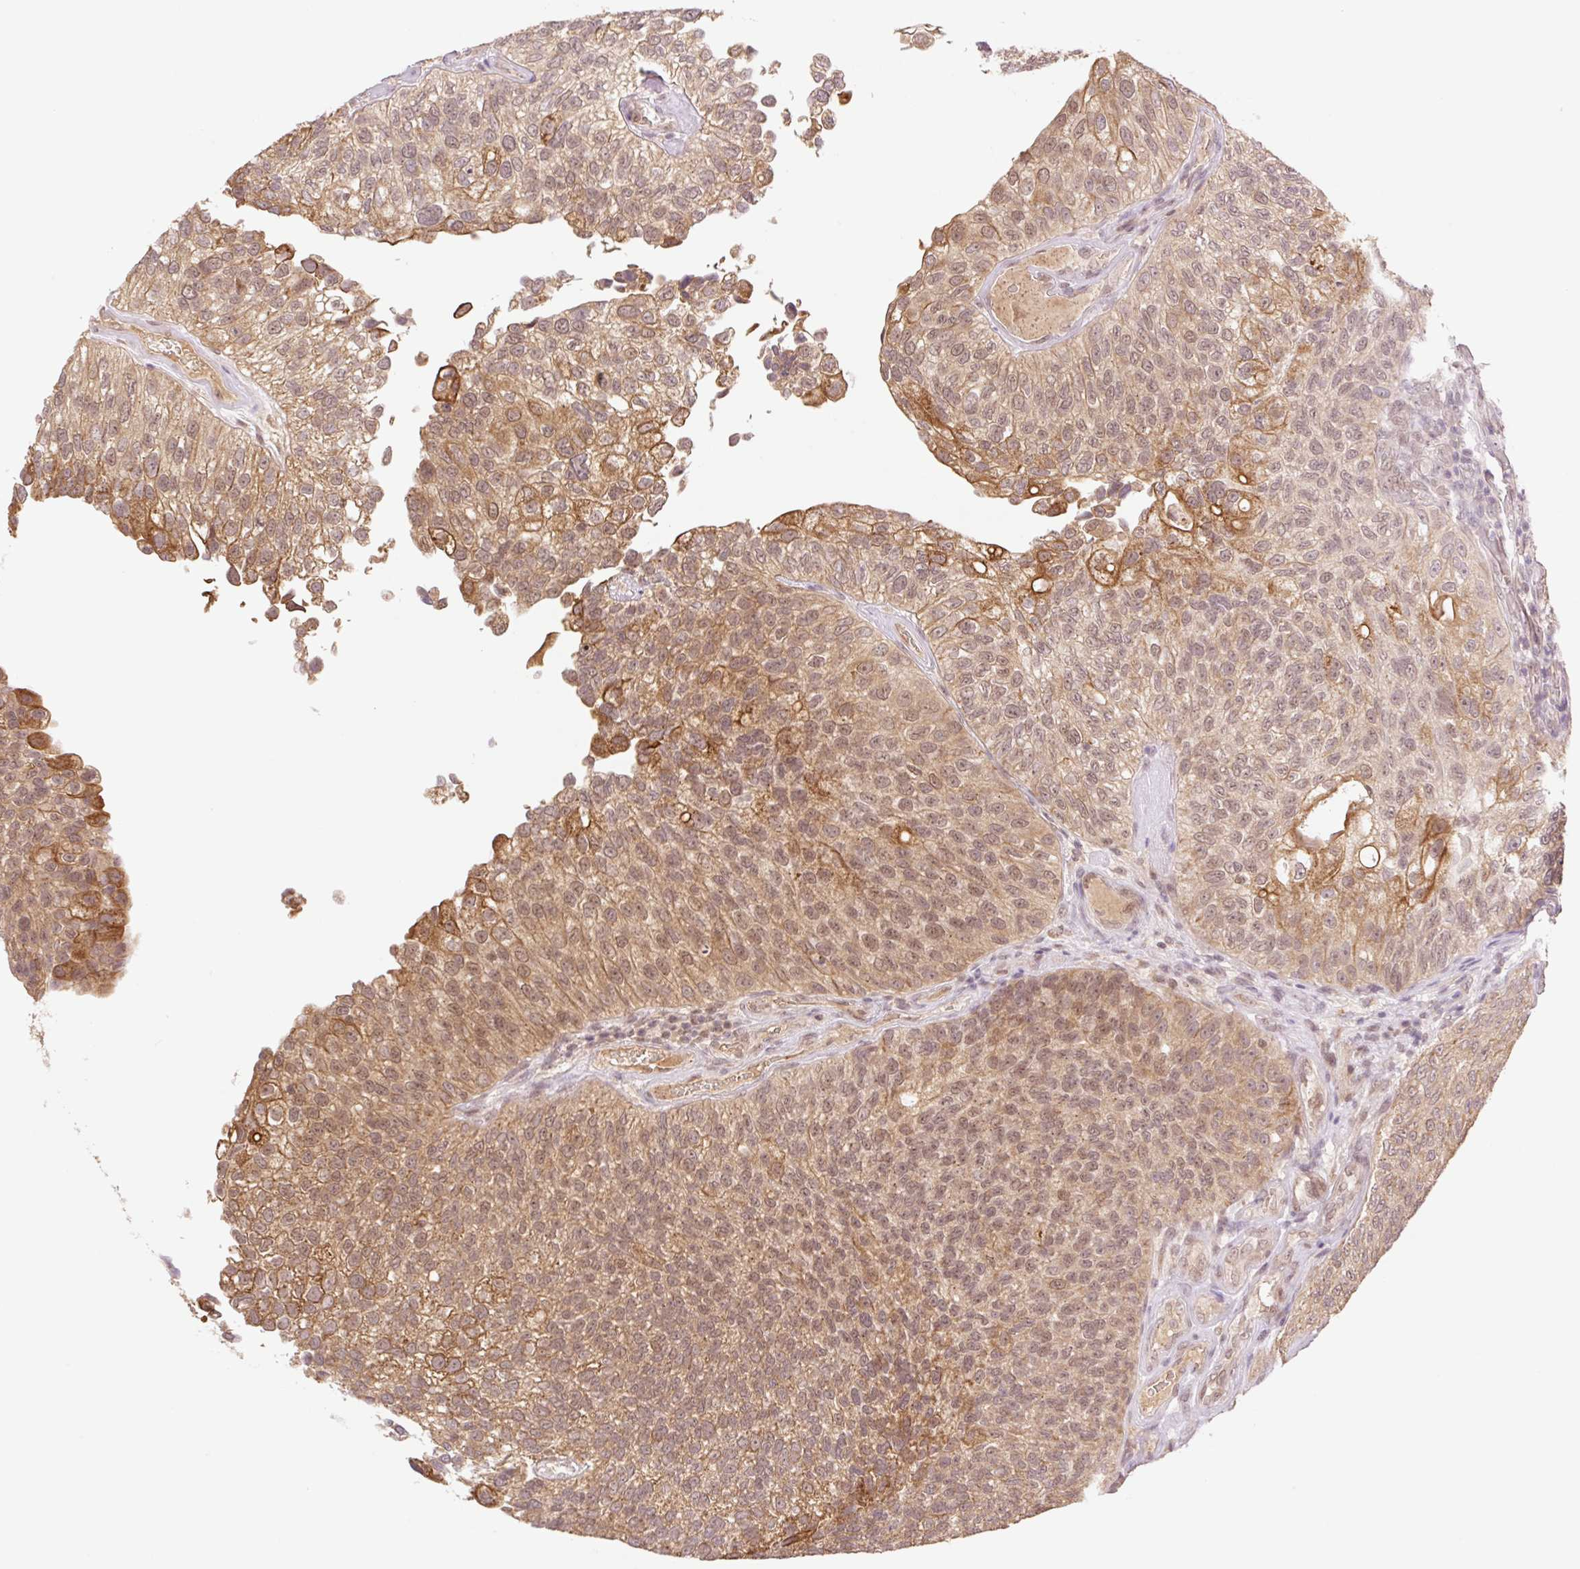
{"staining": {"intensity": "moderate", "quantity": ">75%", "location": "cytoplasmic/membranous,nuclear"}, "tissue": "urothelial cancer", "cell_type": "Tumor cells", "image_type": "cancer", "snomed": [{"axis": "morphology", "description": "Urothelial carcinoma, NOS"}, {"axis": "topography", "description": "Urinary bladder"}], "caption": "Protein staining of transitional cell carcinoma tissue exhibits moderate cytoplasmic/membranous and nuclear staining in about >75% of tumor cells.", "gene": "YJU2B", "patient": {"sex": "male", "age": 87}}